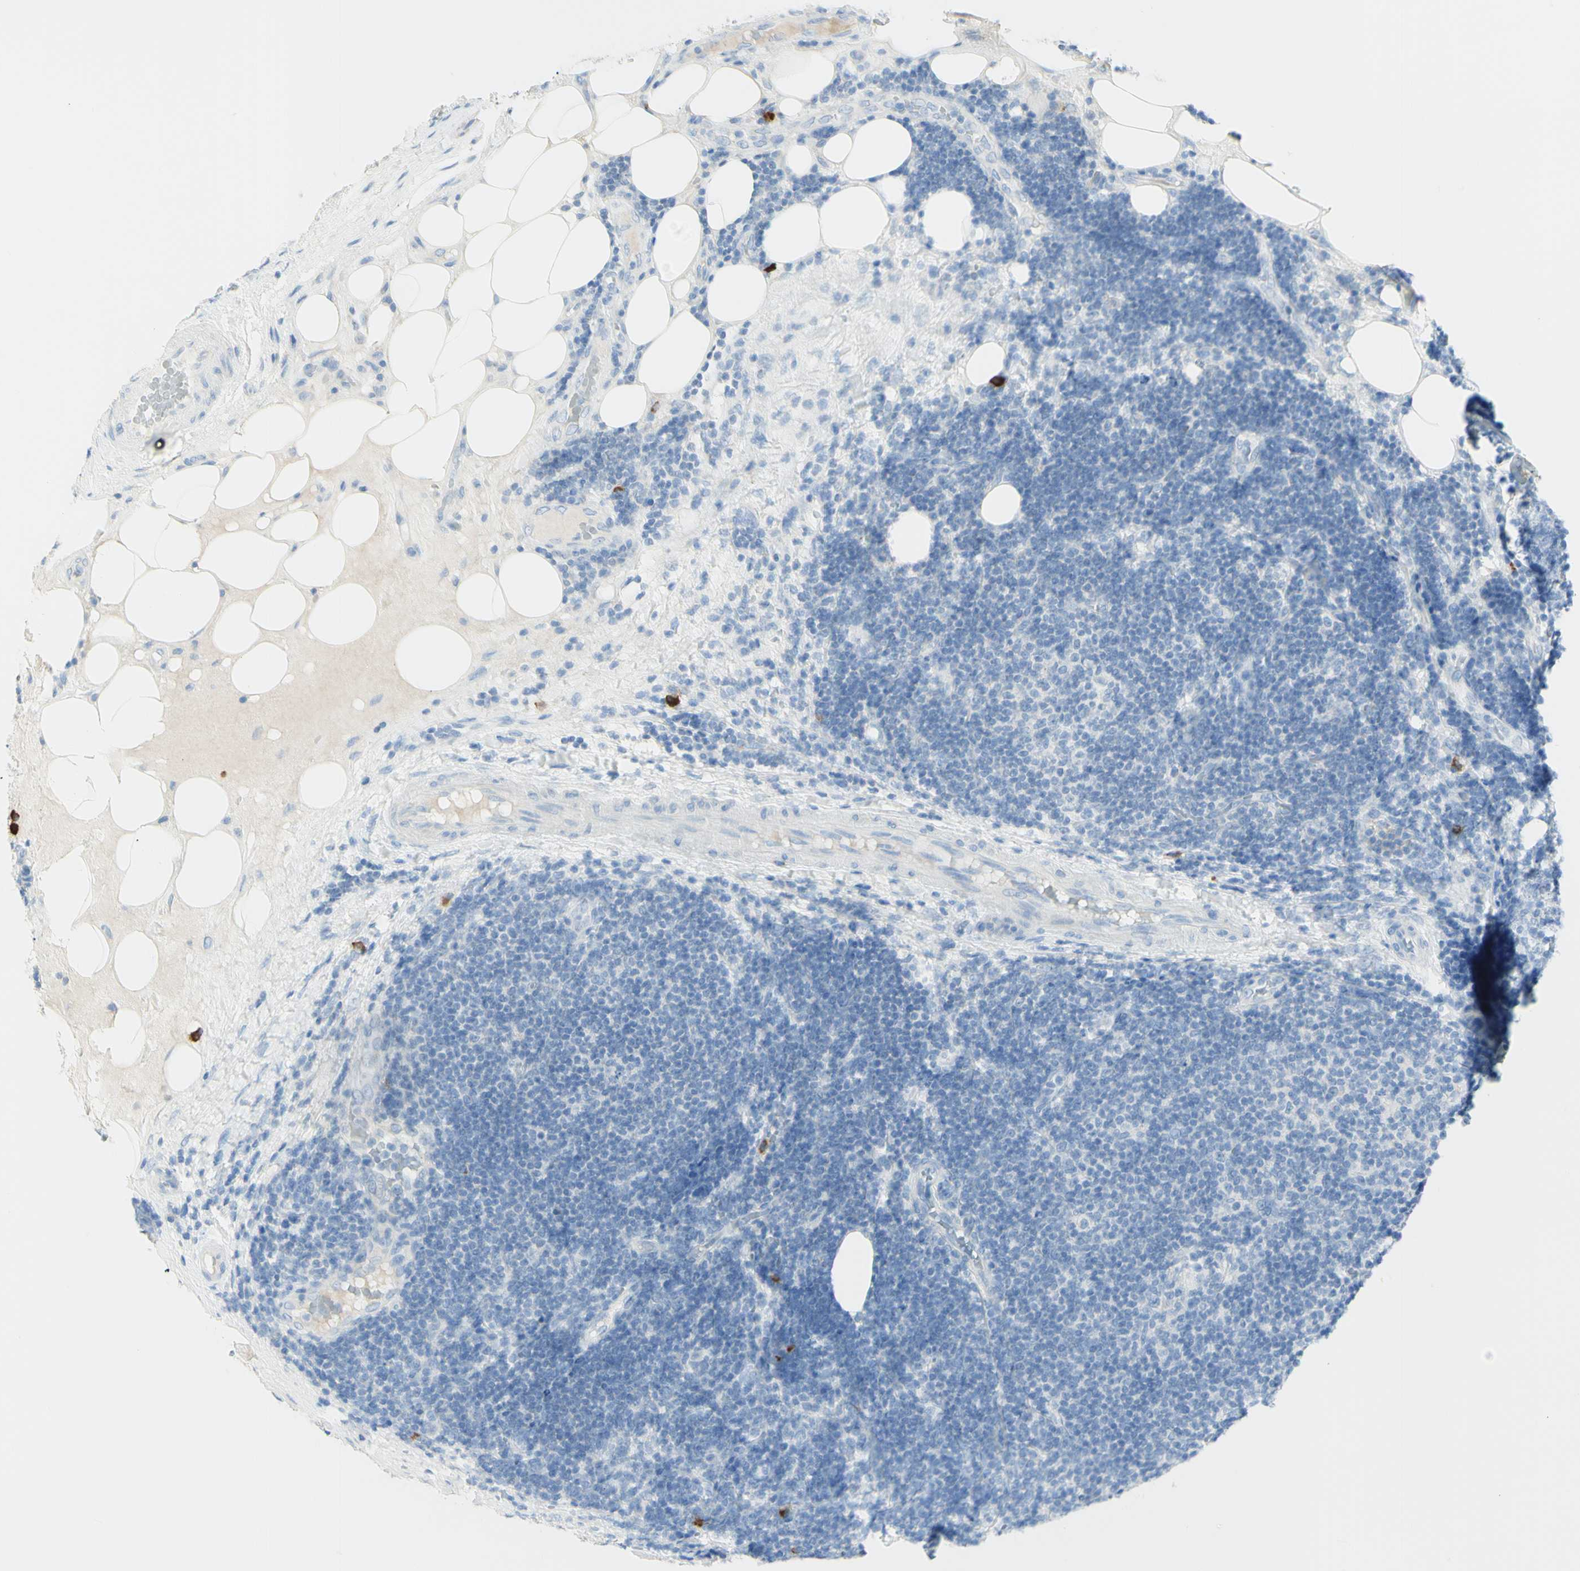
{"staining": {"intensity": "negative", "quantity": "none", "location": "none"}, "tissue": "lymphoma", "cell_type": "Tumor cells", "image_type": "cancer", "snomed": [{"axis": "morphology", "description": "Malignant lymphoma, non-Hodgkin's type, Low grade"}, {"axis": "topography", "description": "Lymph node"}], "caption": "An image of human lymphoma is negative for staining in tumor cells.", "gene": "LETM1", "patient": {"sex": "male", "age": 83}}